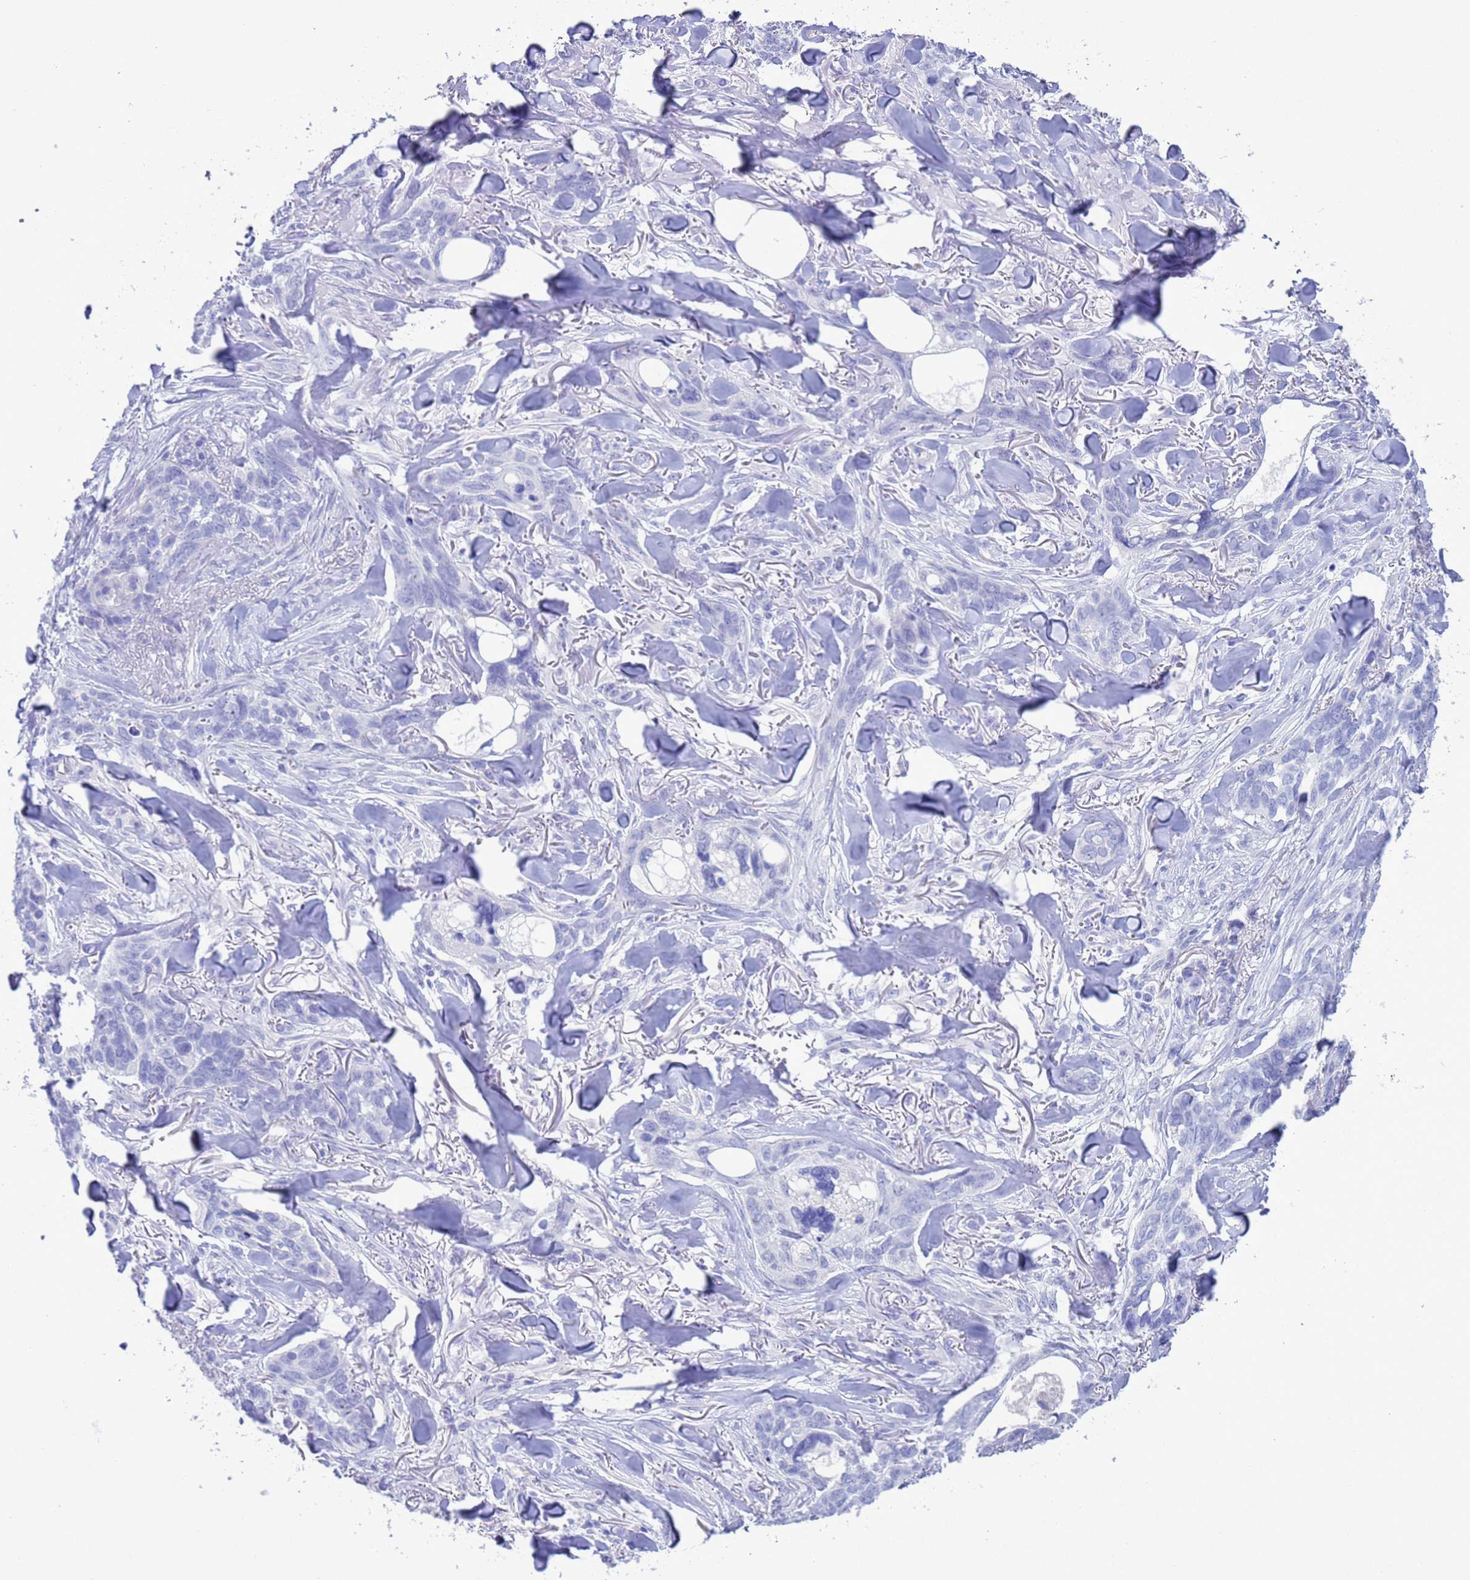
{"staining": {"intensity": "negative", "quantity": "none", "location": "none"}, "tissue": "skin cancer", "cell_type": "Tumor cells", "image_type": "cancer", "snomed": [{"axis": "morphology", "description": "Basal cell carcinoma"}, {"axis": "topography", "description": "Skin"}], "caption": "Immunohistochemistry (IHC) photomicrograph of neoplastic tissue: human basal cell carcinoma (skin) stained with DAB (3,3'-diaminobenzidine) exhibits no significant protein expression in tumor cells.", "gene": "GSTM1", "patient": {"sex": "male", "age": 86}}